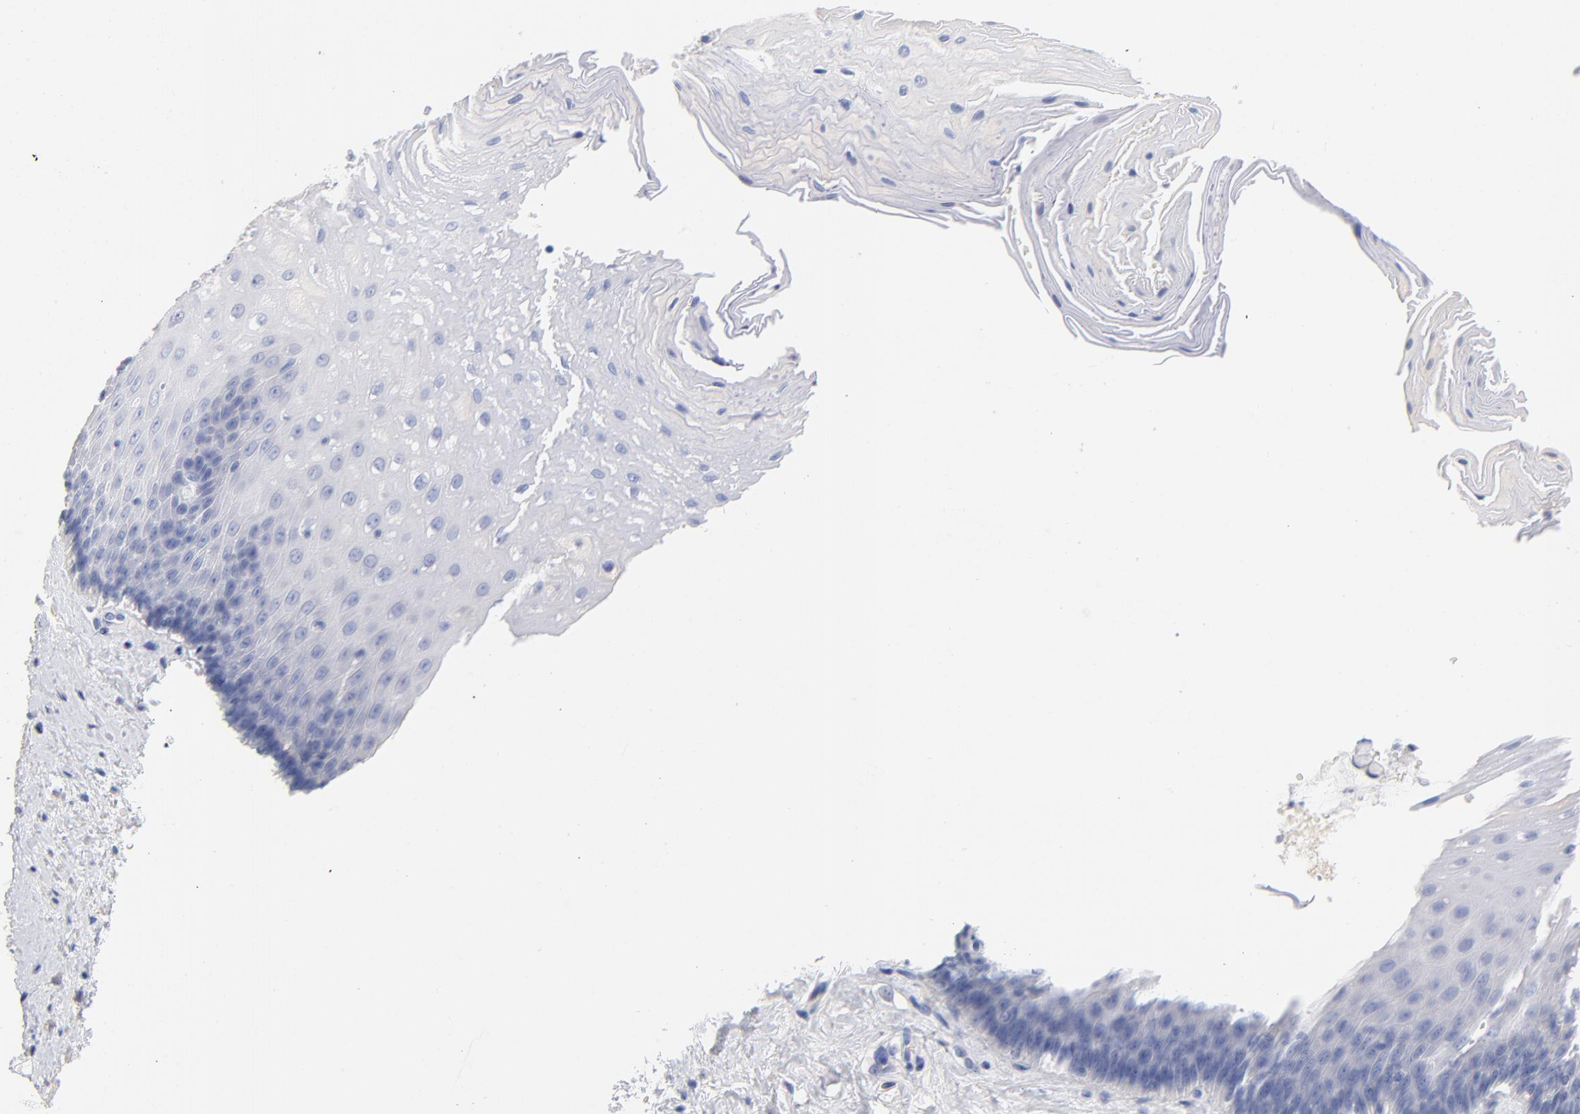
{"staining": {"intensity": "negative", "quantity": "none", "location": "none"}, "tissue": "esophagus", "cell_type": "Squamous epithelial cells", "image_type": "normal", "snomed": [{"axis": "morphology", "description": "Normal tissue, NOS"}, {"axis": "topography", "description": "Esophagus"}], "caption": "A high-resolution histopathology image shows IHC staining of normal esophagus, which displays no significant positivity in squamous epithelial cells. The staining is performed using DAB brown chromogen with nuclei counter-stained in using hematoxylin.", "gene": "CPS1", "patient": {"sex": "male", "age": 62}}